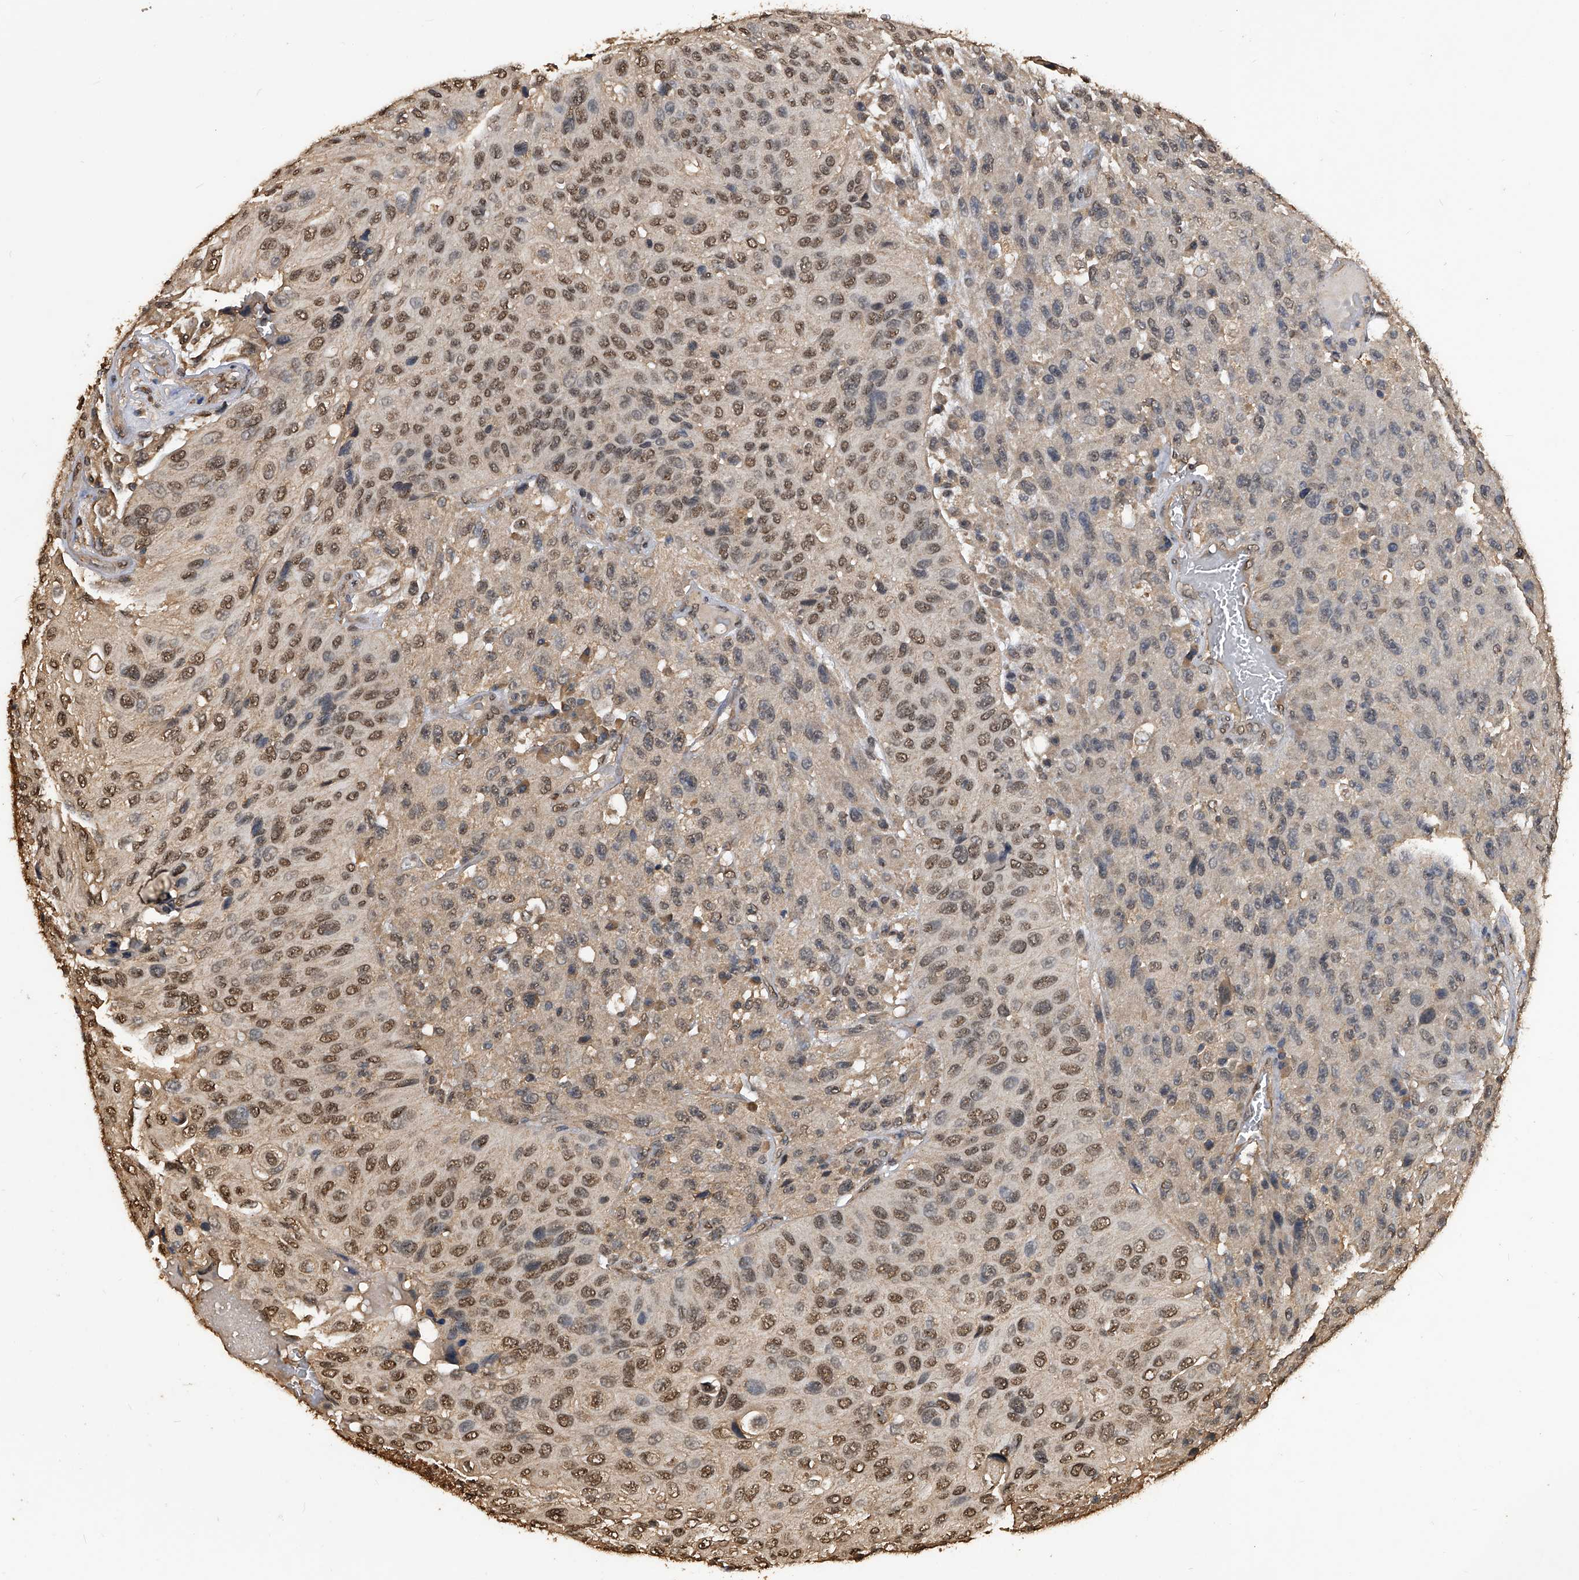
{"staining": {"intensity": "moderate", "quantity": ">75%", "location": "nuclear"}, "tissue": "urothelial cancer", "cell_type": "Tumor cells", "image_type": "cancer", "snomed": [{"axis": "morphology", "description": "Urothelial carcinoma, High grade"}, {"axis": "topography", "description": "Urinary bladder"}], "caption": "Tumor cells show medium levels of moderate nuclear positivity in about >75% of cells in high-grade urothelial carcinoma.", "gene": "FBXL4", "patient": {"sex": "male", "age": 66}}